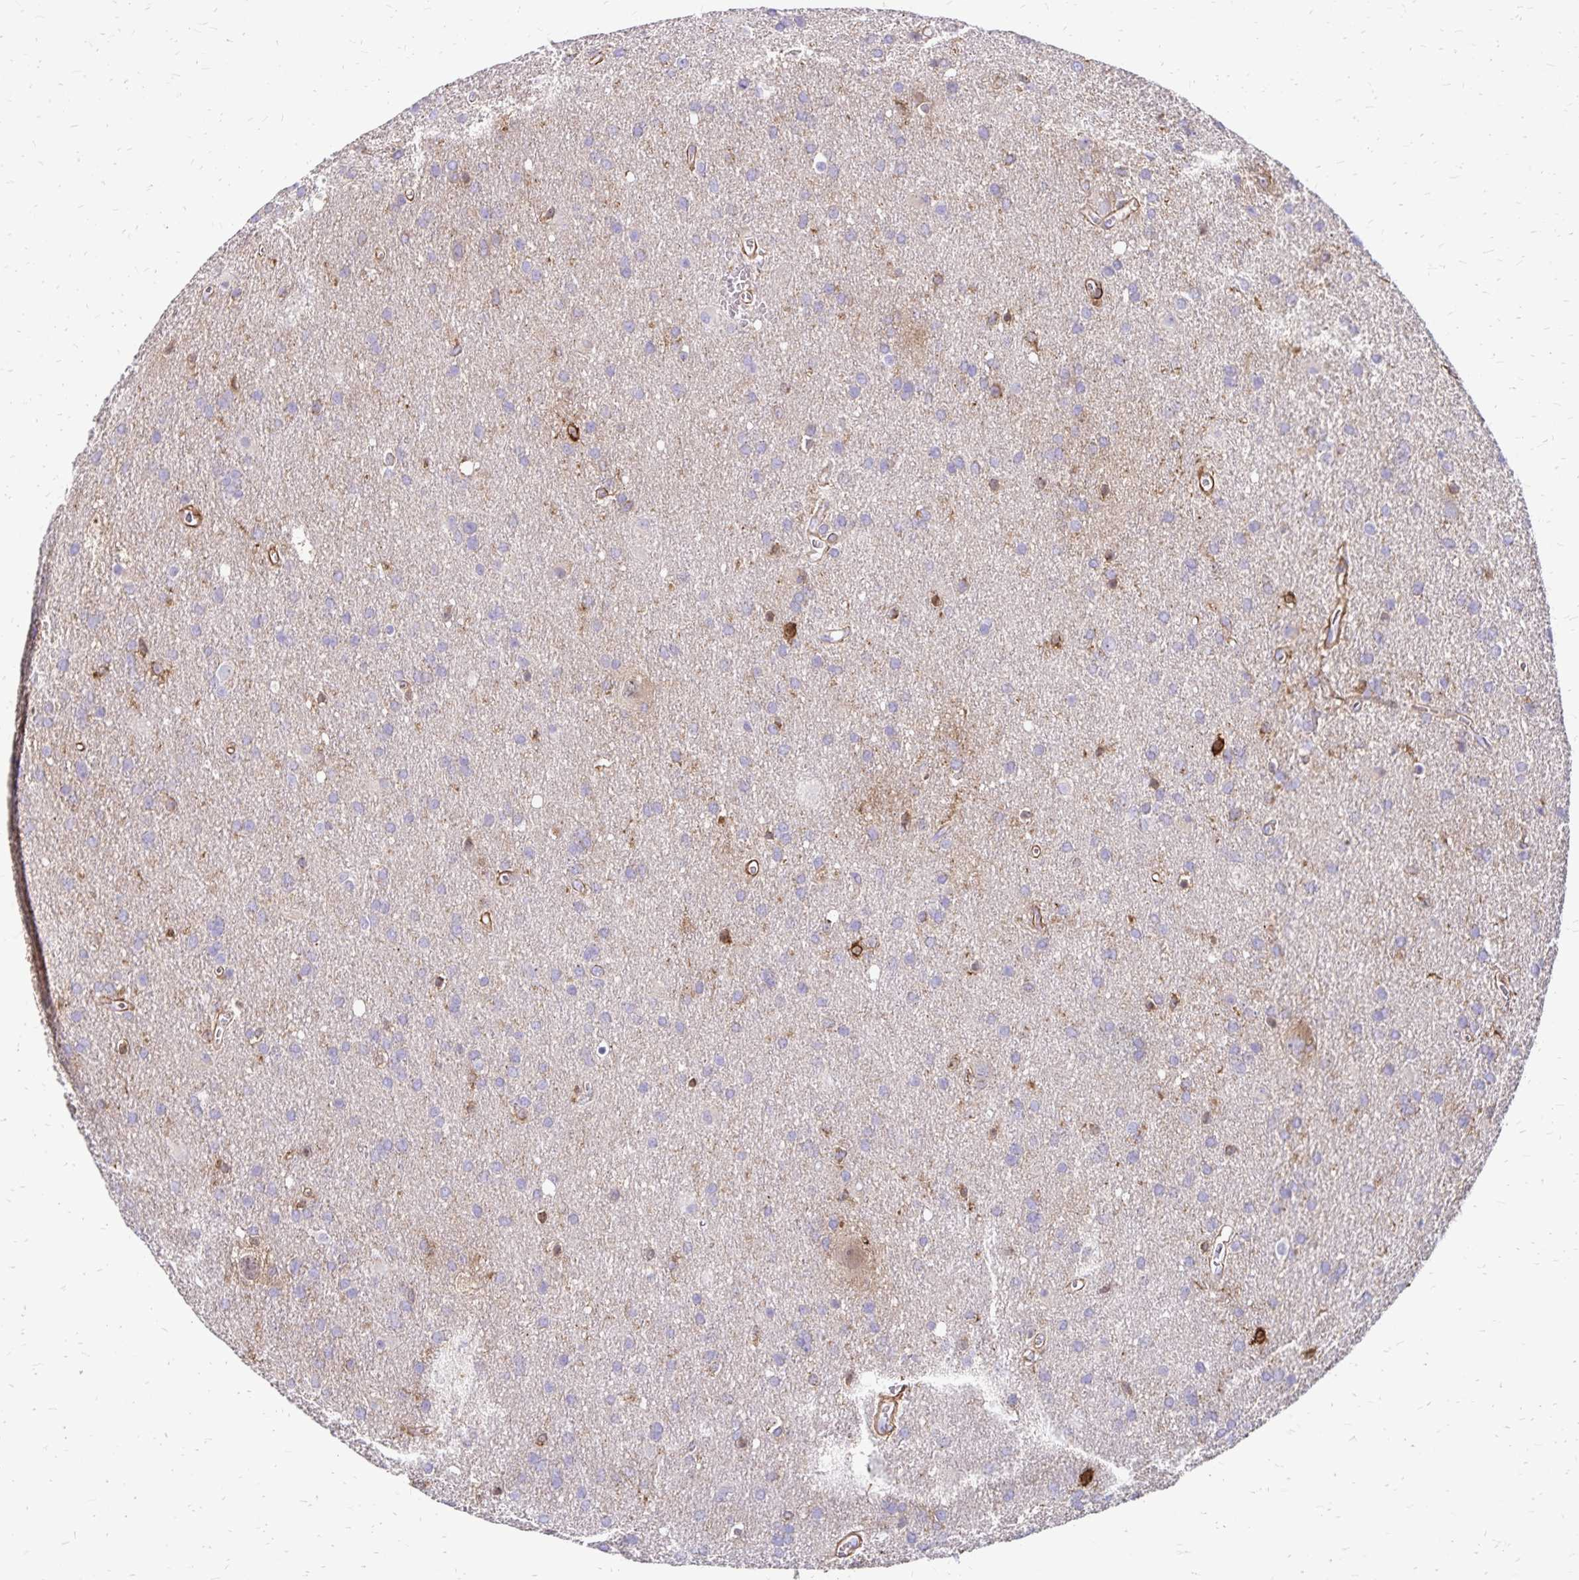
{"staining": {"intensity": "negative", "quantity": "none", "location": "none"}, "tissue": "glioma", "cell_type": "Tumor cells", "image_type": "cancer", "snomed": [{"axis": "morphology", "description": "Glioma, malignant, Low grade"}, {"axis": "topography", "description": "Brain"}], "caption": "Glioma was stained to show a protein in brown. There is no significant expression in tumor cells.", "gene": "TNS3", "patient": {"sex": "male", "age": 66}}